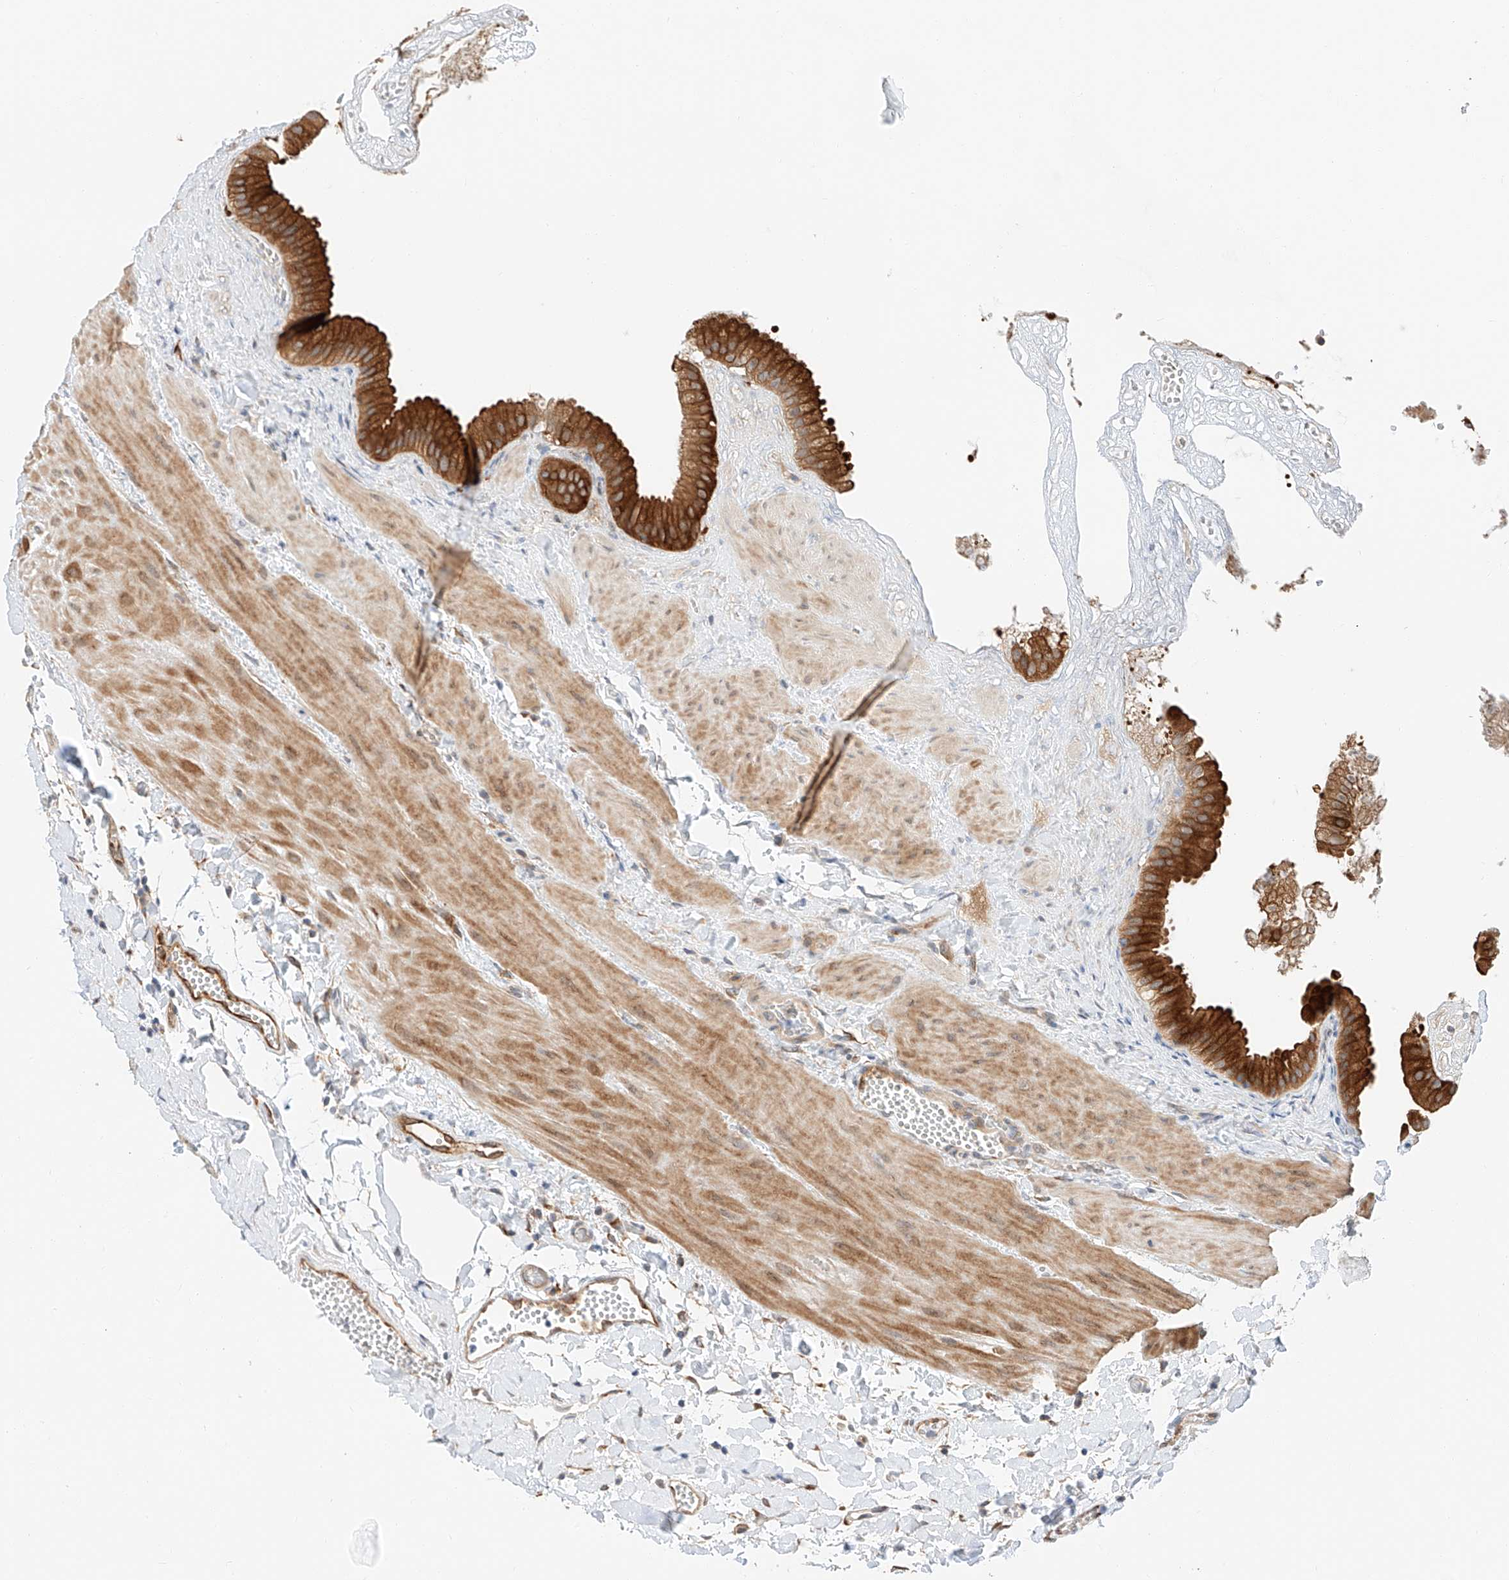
{"staining": {"intensity": "strong", "quantity": ">75%", "location": "cytoplasmic/membranous"}, "tissue": "gallbladder", "cell_type": "Glandular cells", "image_type": "normal", "snomed": [{"axis": "morphology", "description": "Normal tissue, NOS"}, {"axis": "topography", "description": "Gallbladder"}], "caption": "IHC (DAB (3,3'-diaminobenzidine)) staining of unremarkable gallbladder demonstrates strong cytoplasmic/membranous protein positivity in about >75% of glandular cells. (IHC, brightfield microscopy, high magnification).", "gene": "CARMIL1", "patient": {"sex": "male", "age": 55}}